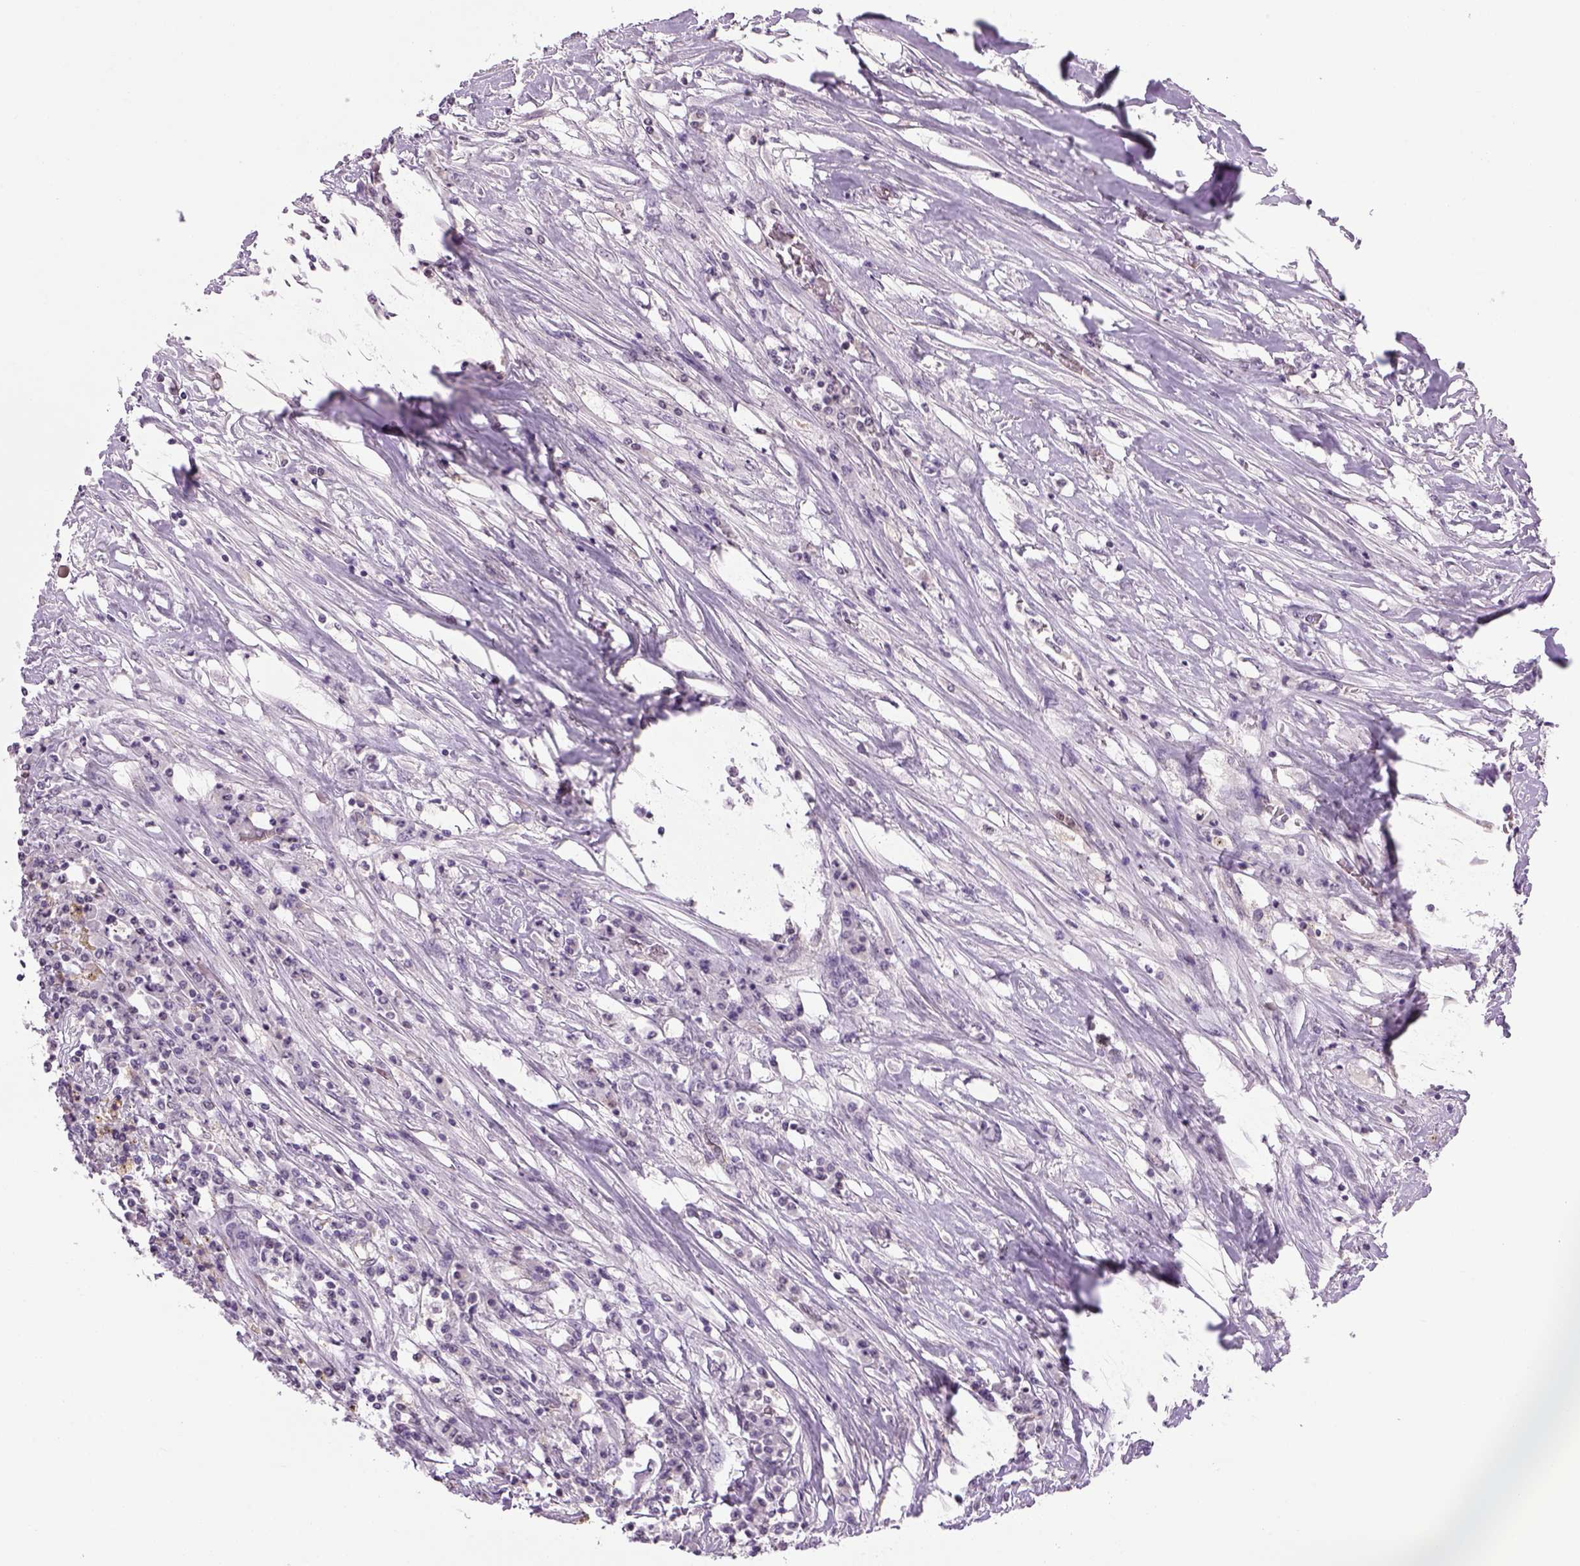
{"staining": {"intensity": "negative", "quantity": "none", "location": "none"}, "tissue": "colorectal cancer", "cell_type": "Tumor cells", "image_type": "cancer", "snomed": [{"axis": "morphology", "description": "Adenocarcinoma, NOS"}, {"axis": "topography", "description": "Rectum"}], "caption": "This micrograph is of colorectal cancer (adenocarcinoma) stained with IHC to label a protein in brown with the nuclei are counter-stained blue. There is no expression in tumor cells. Brightfield microscopy of IHC stained with DAB (brown) and hematoxylin (blue), captured at high magnification.", "gene": "PRRT1", "patient": {"sex": "male", "age": 54}}